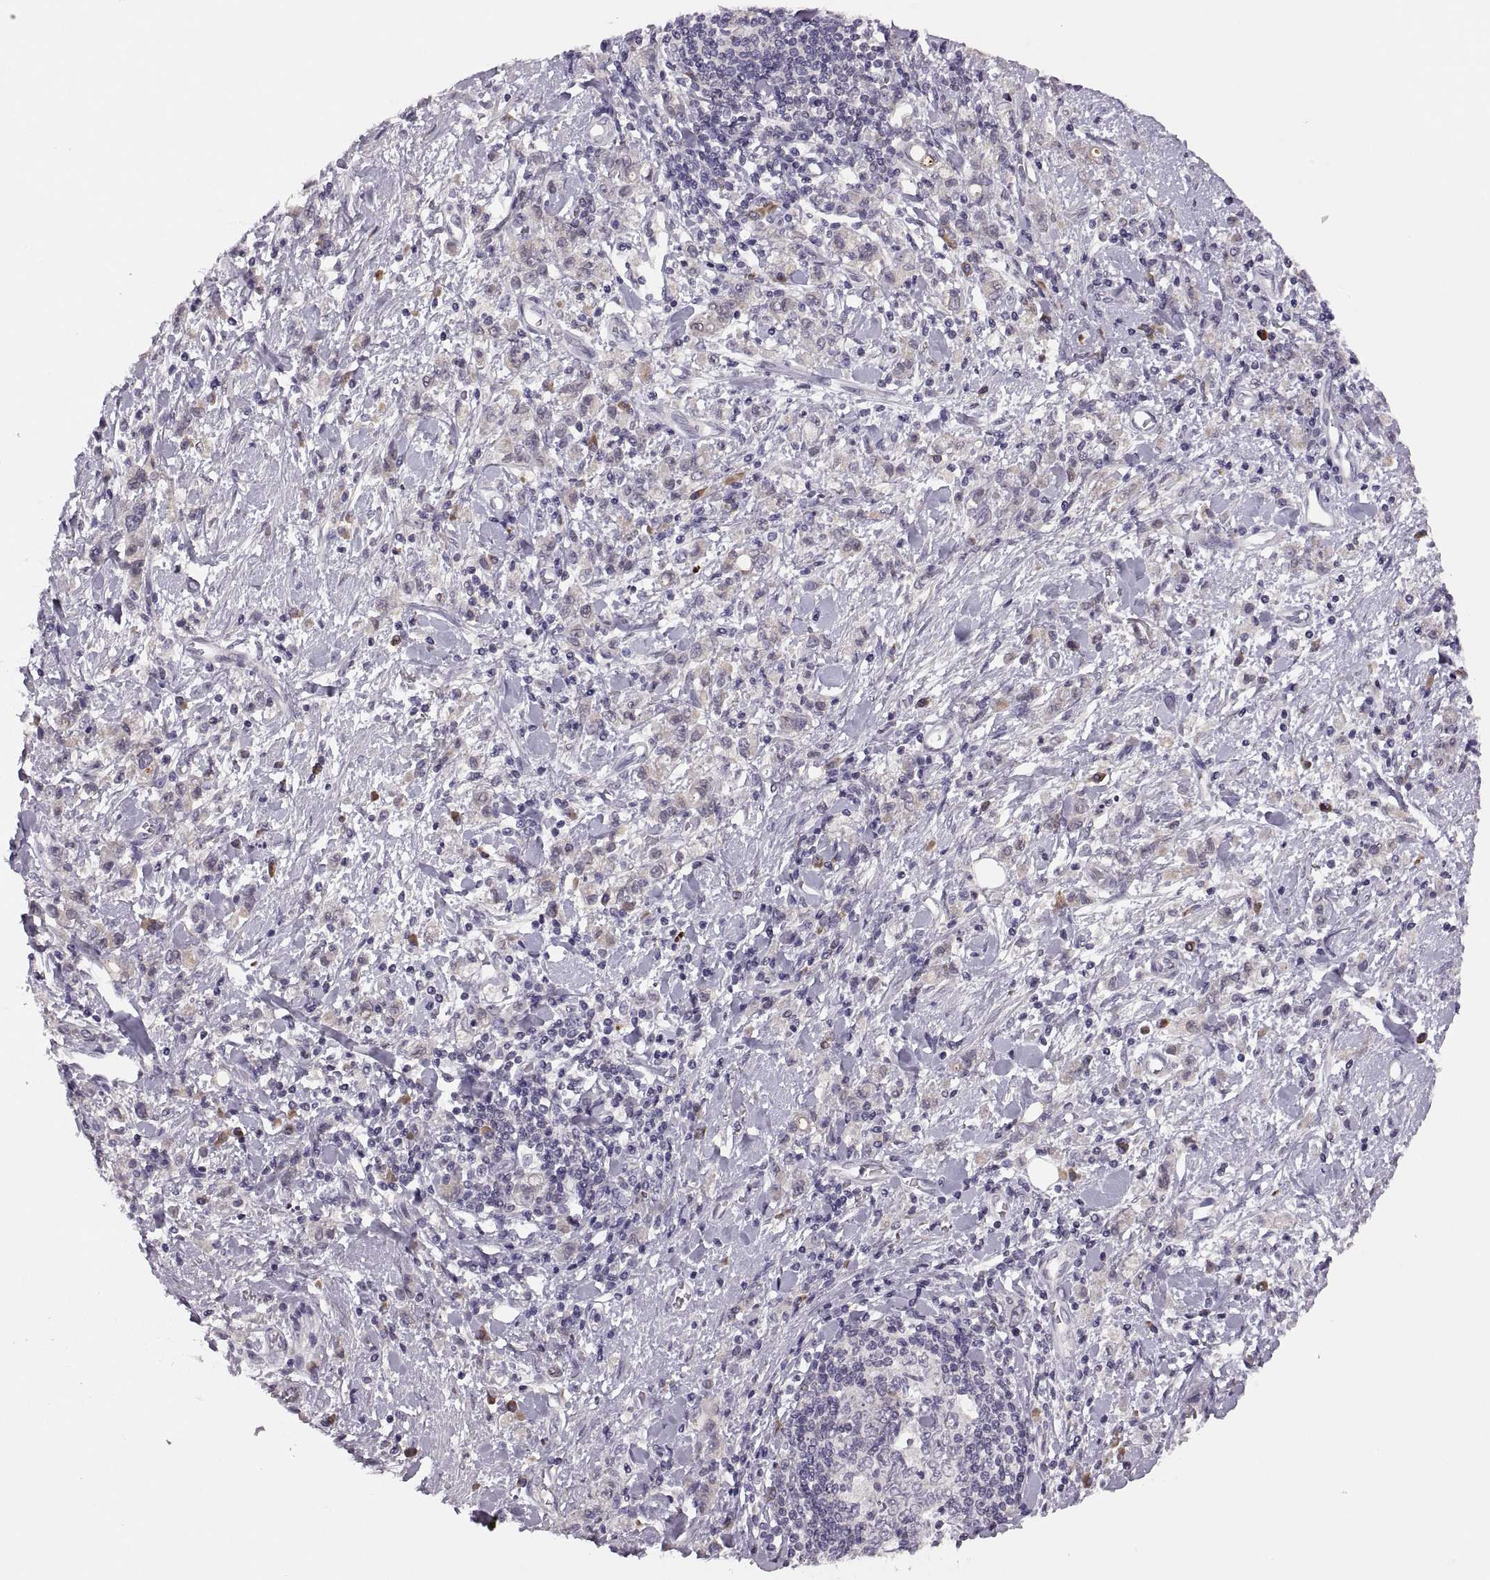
{"staining": {"intensity": "weak", "quantity": "25%-75%", "location": "cytoplasmic/membranous"}, "tissue": "stomach cancer", "cell_type": "Tumor cells", "image_type": "cancer", "snomed": [{"axis": "morphology", "description": "Adenocarcinoma, NOS"}, {"axis": "topography", "description": "Stomach"}], "caption": "This is an image of immunohistochemistry (IHC) staining of adenocarcinoma (stomach), which shows weak expression in the cytoplasmic/membranous of tumor cells.", "gene": "ADH6", "patient": {"sex": "male", "age": 77}}